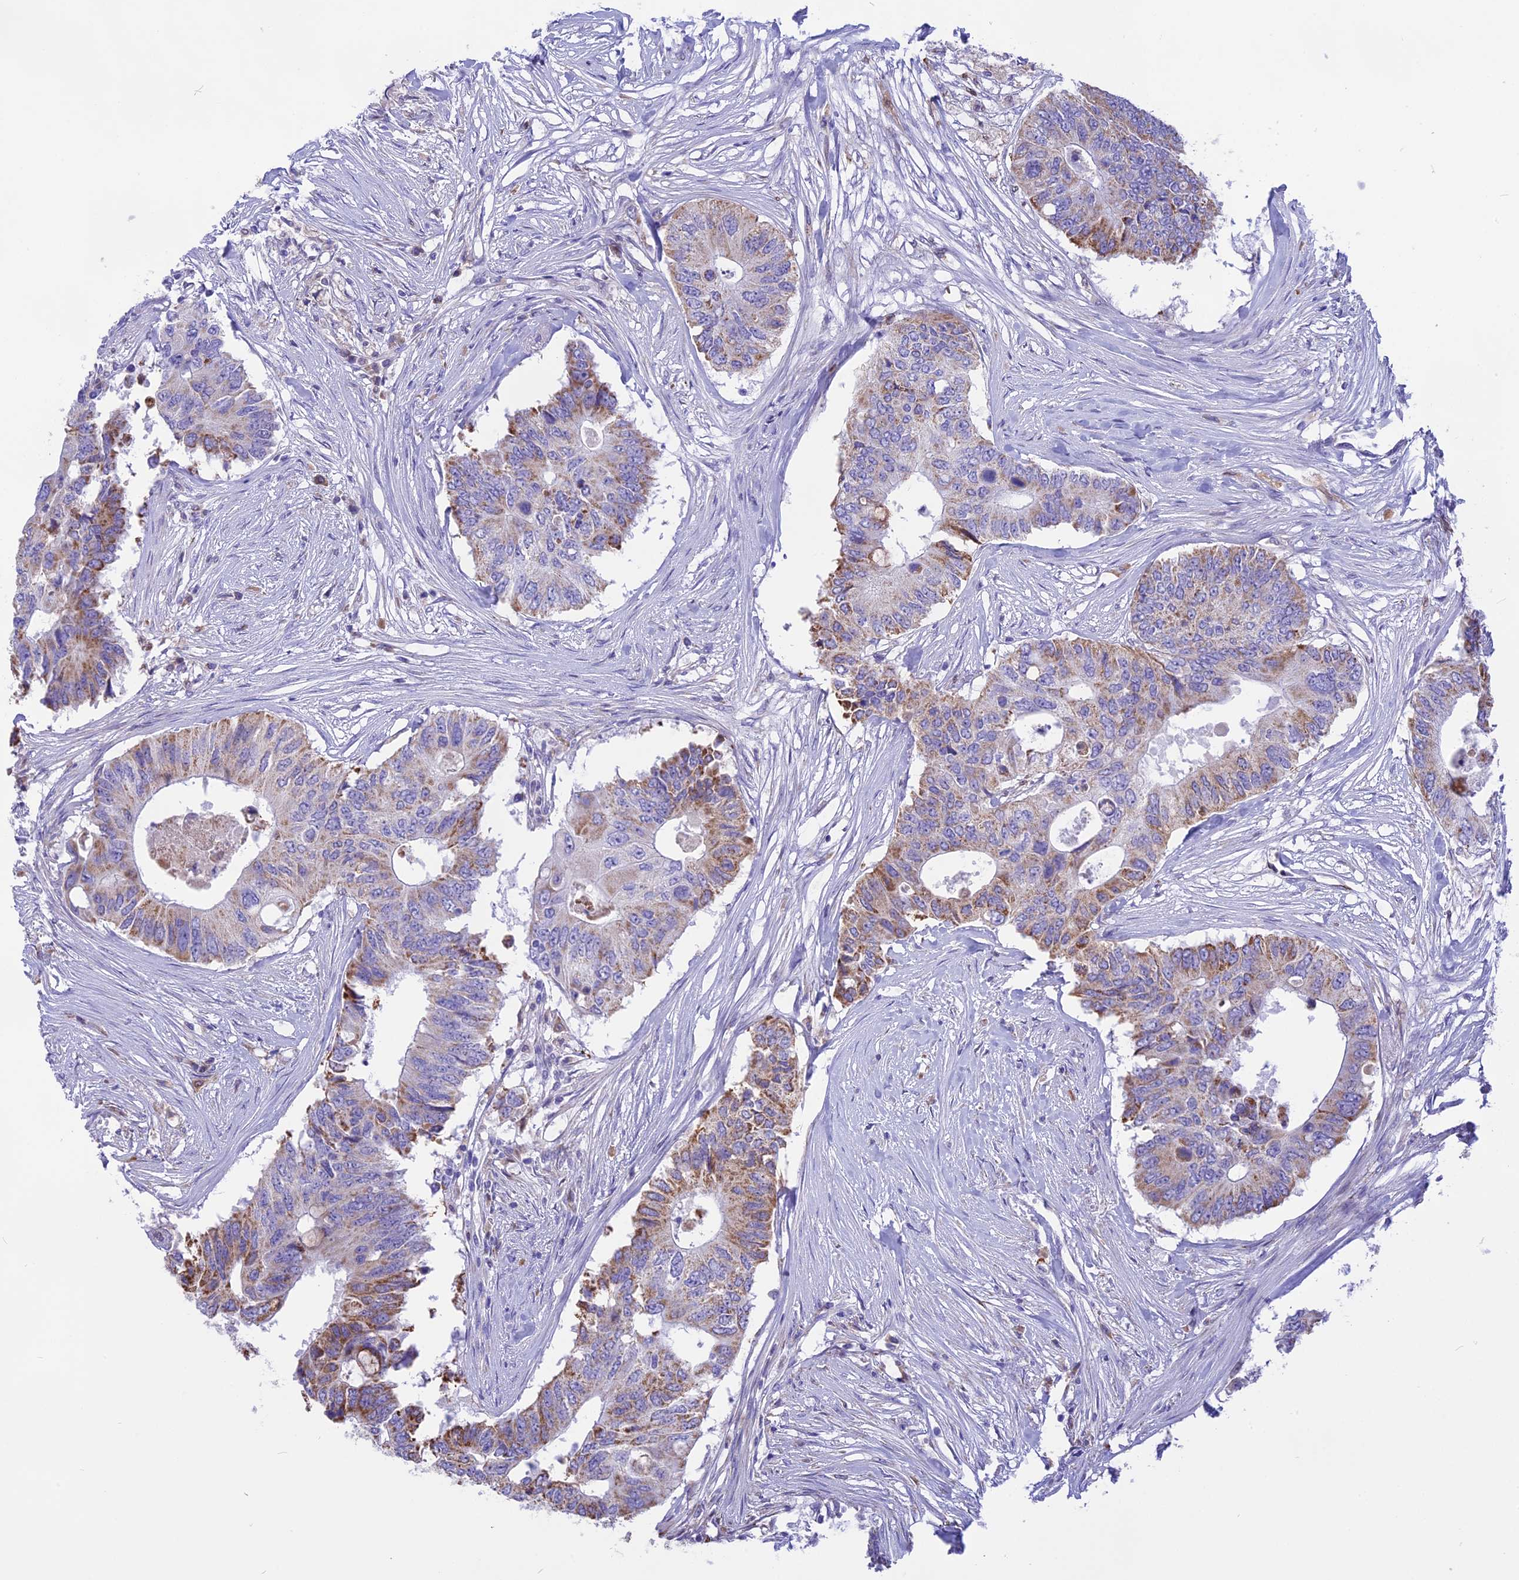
{"staining": {"intensity": "moderate", "quantity": "25%-75%", "location": "cytoplasmic/membranous"}, "tissue": "colorectal cancer", "cell_type": "Tumor cells", "image_type": "cancer", "snomed": [{"axis": "morphology", "description": "Adenocarcinoma, NOS"}, {"axis": "topography", "description": "Colon"}], "caption": "Tumor cells display medium levels of moderate cytoplasmic/membranous positivity in approximately 25%-75% of cells in human colorectal cancer (adenocarcinoma).", "gene": "DOC2B", "patient": {"sex": "male", "age": 71}}